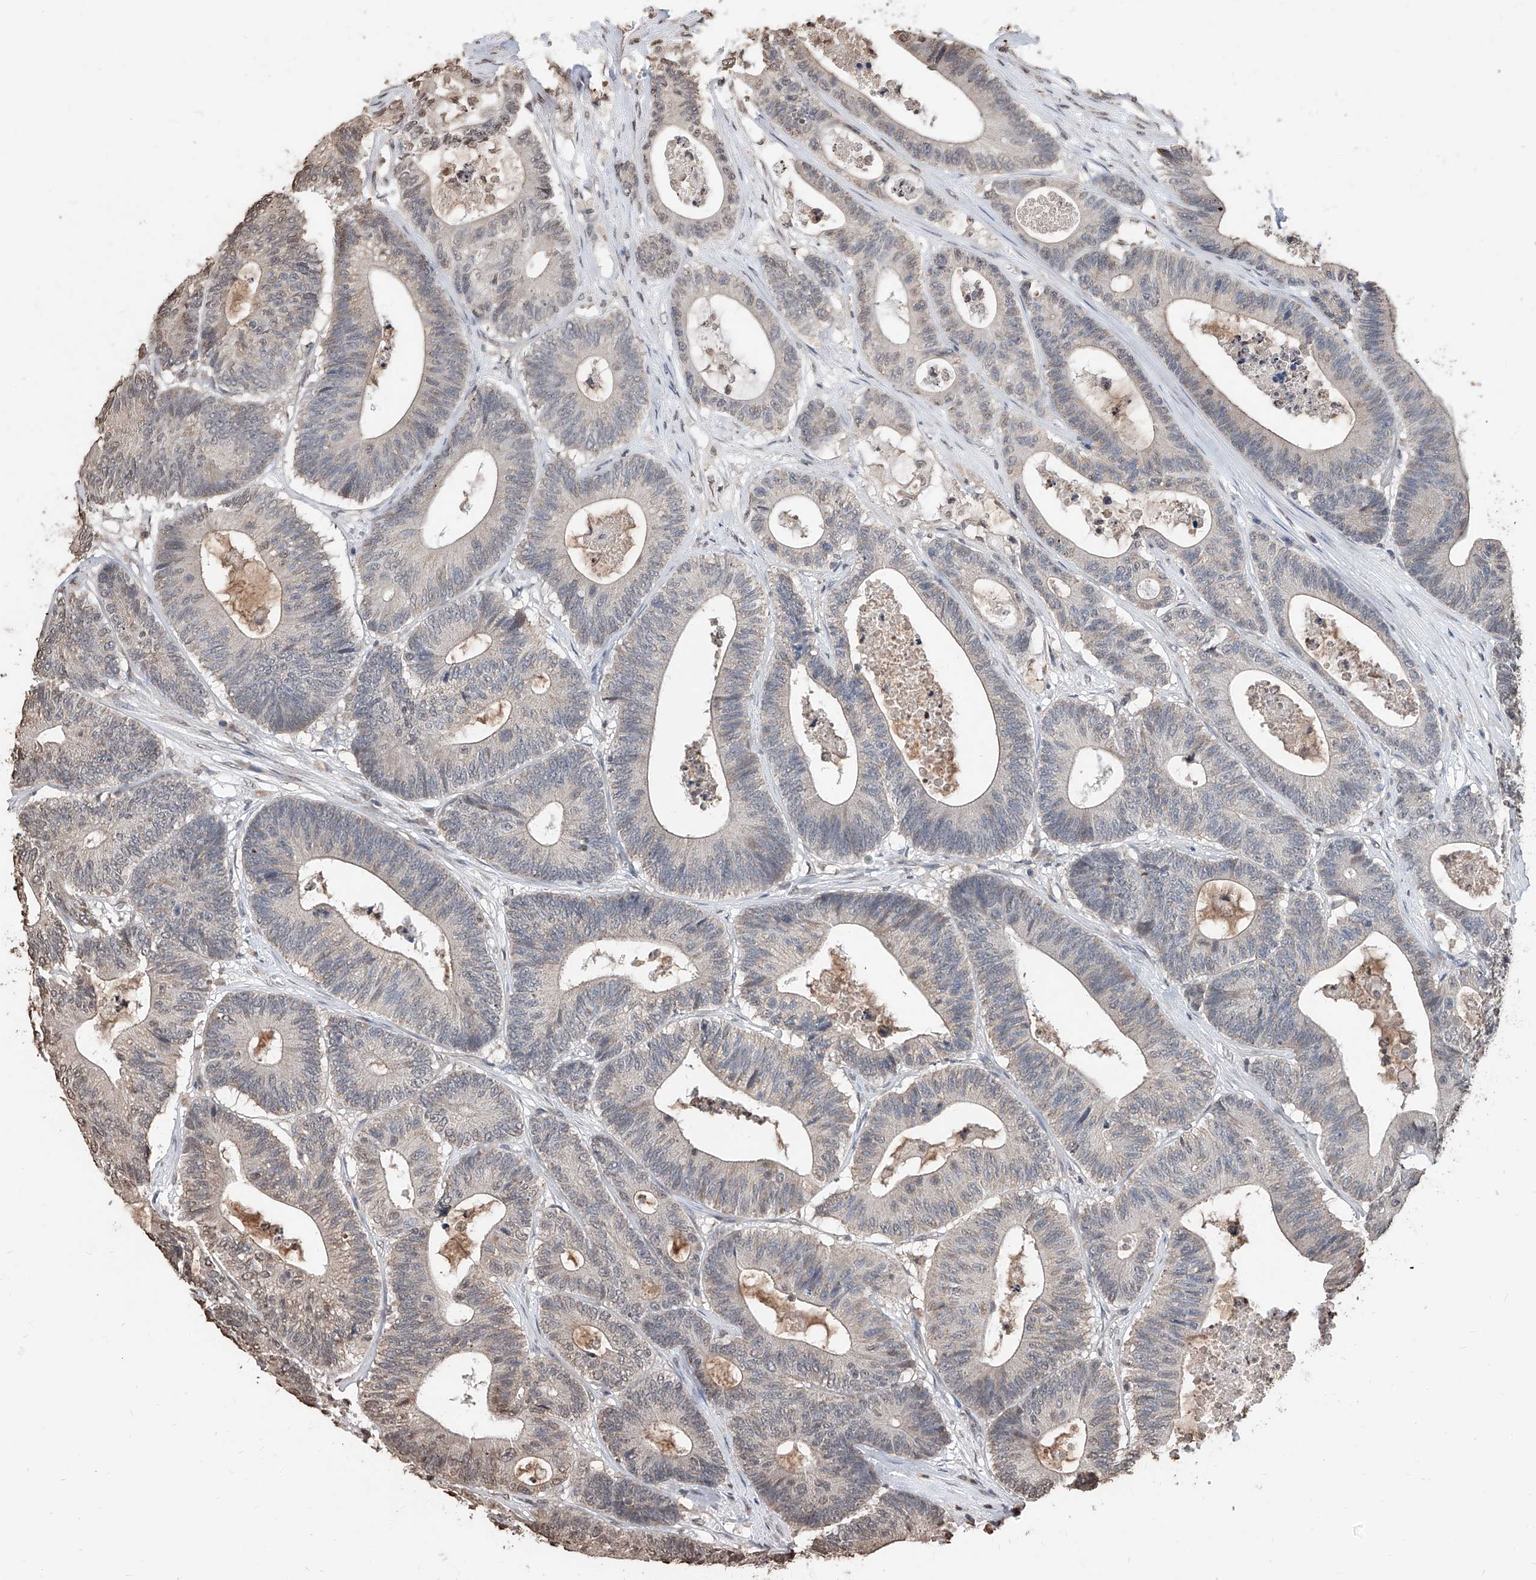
{"staining": {"intensity": "negative", "quantity": "none", "location": "none"}, "tissue": "colorectal cancer", "cell_type": "Tumor cells", "image_type": "cancer", "snomed": [{"axis": "morphology", "description": "Adenocarcinoma, NOS"}, {"axis": "topography", "description": "Colon"}], "caption": "High magnification brightfield microscopy of colorectal adenocarcinoma stained with DAB (3,3'-diaminobenzidine) (brown) and counterstained with hematoxylin (blue): tumor cells show no significant positivity. (Brightfield microscopy of DAB (3,3'-diaminobenzidine) IHC at high magnification).", "gene": "RP9", "patient": {"sex": "female", "age": 84}}